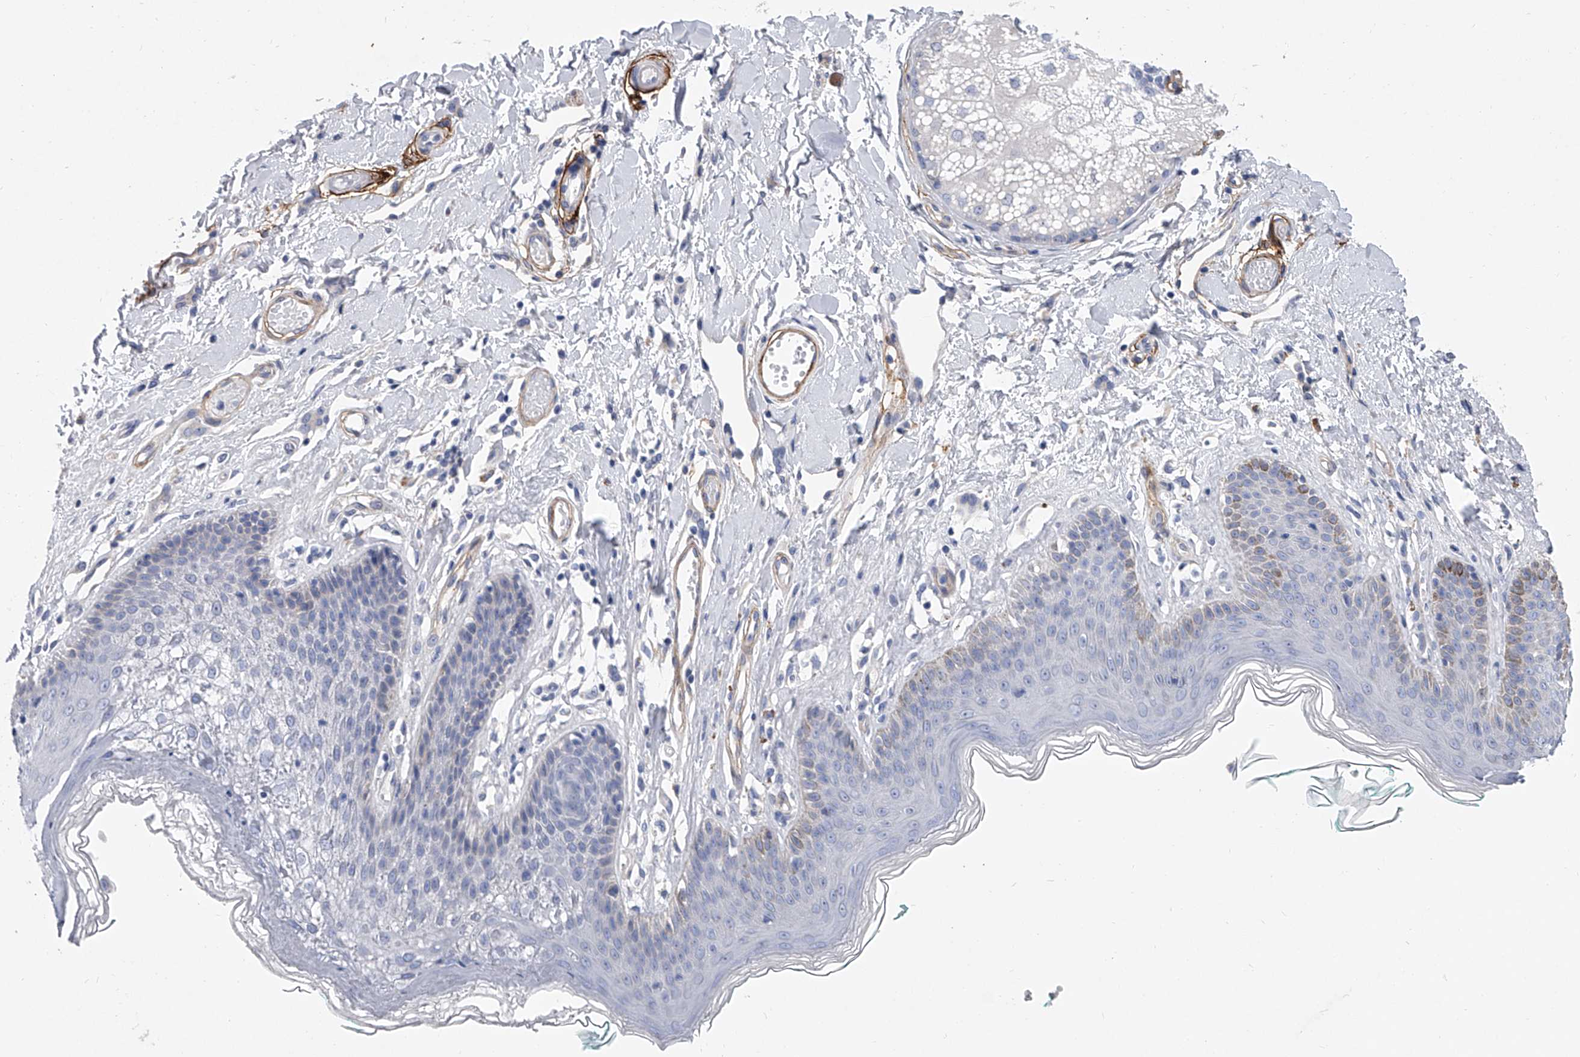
{"staining": {"intensity": "moderate", "quantity": "<25%", "location": "cytoplasmic/membranous"}, "tissue": "skin", "cell_type": "Epidermal cells", "image_type": "normal", "snomed": [{"axis": "morphology", "description": "Normal tissue, NOS"}, {"axis": "morphology", "description": "Squamous cell carcinoma, NOS"}, {"axis": "topography", "description": "Vulva"}], "caption": "IHC (DAB (3,3'-diaminobenzidine)) staining of normal skin reveals moderate cytoplasmic/membranous protein staining in approximately <25% of epidermal cells. (Stains: DAB in brown, nuclei in blue, Microscopy: brightfield microscopy at high magnification).", "gene": "ALG14", "patient": {"sex": "female", "age": 85}}